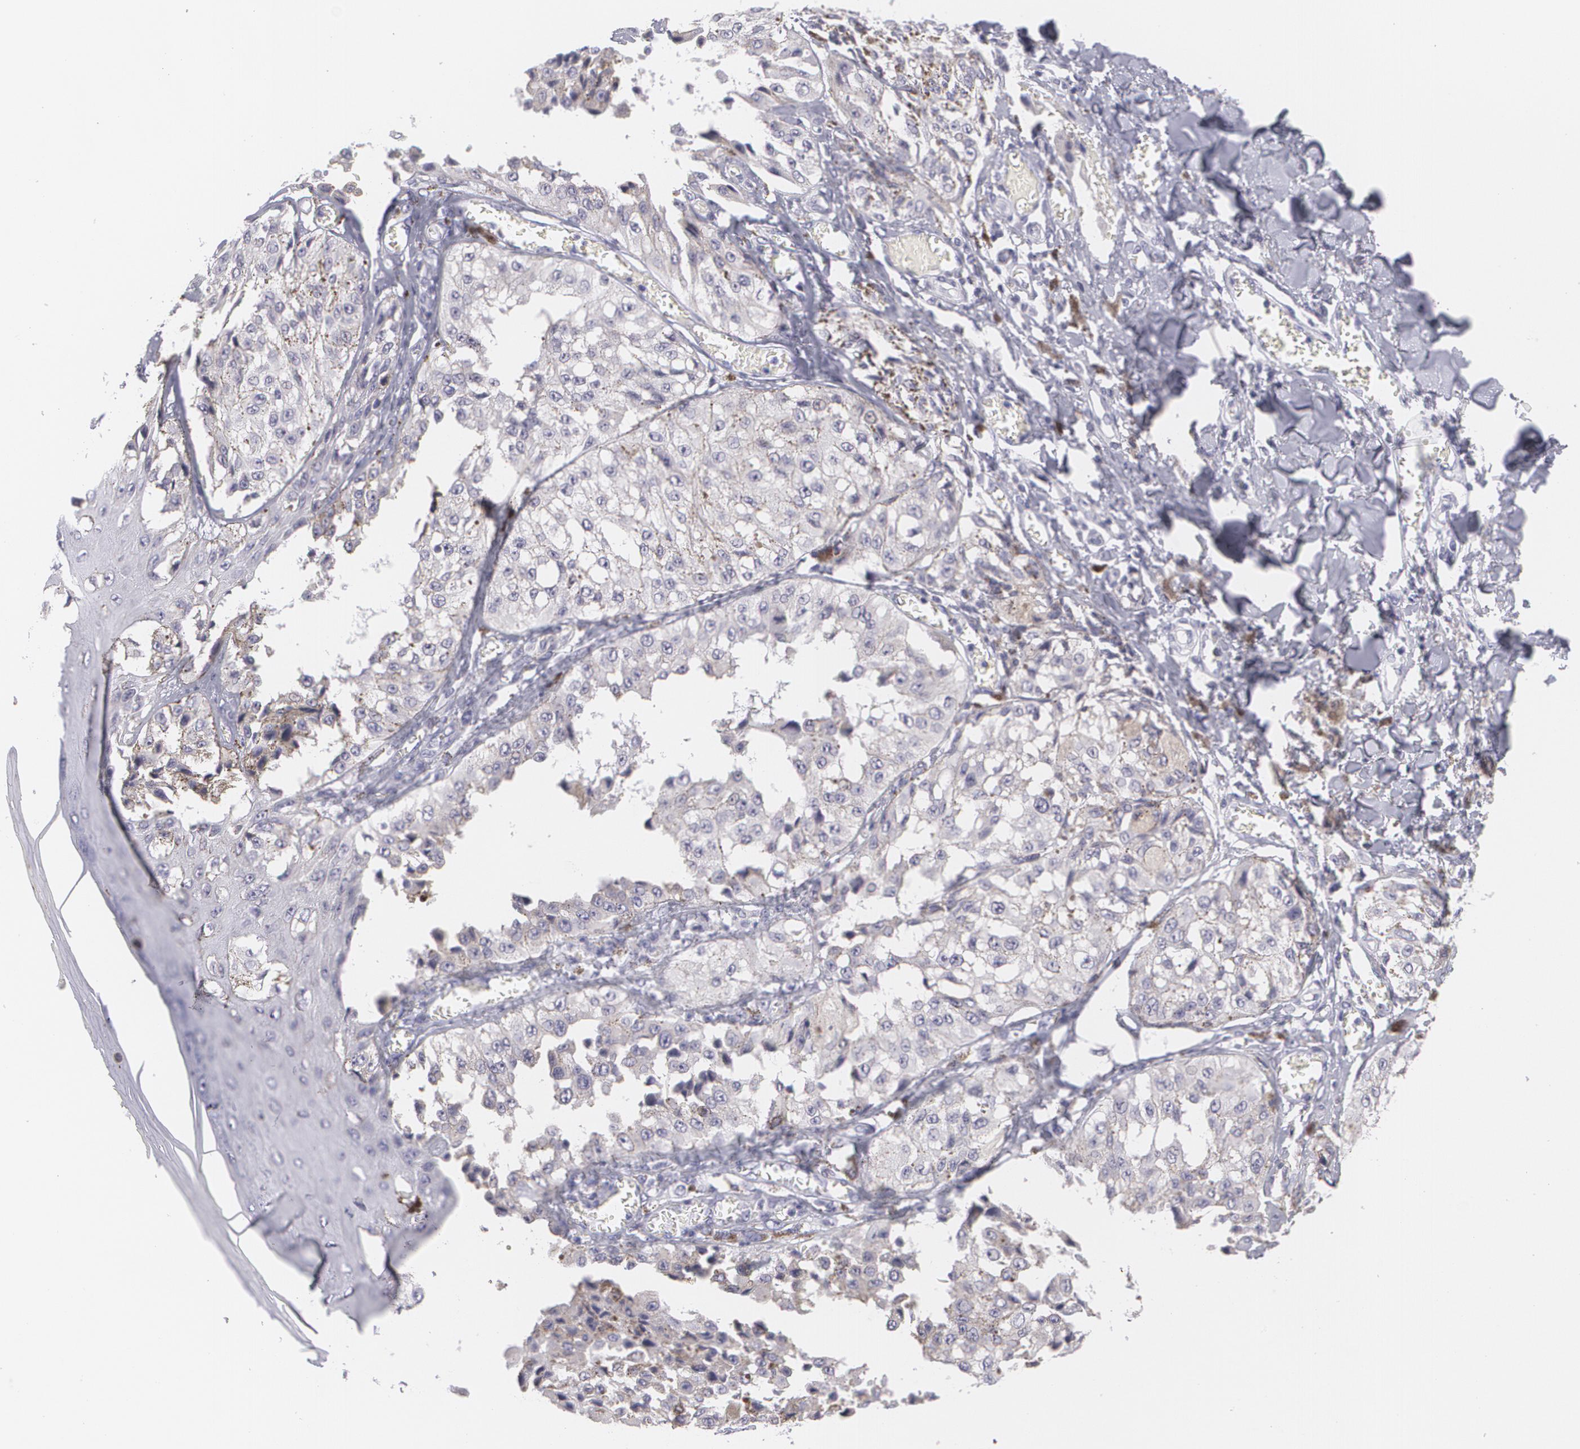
{"staining": {"intensity": "negative", "quantity": "none", "location": "none"}, "tissue": "melanoma", "cell_type": "Tumor cells", "image_type": "cancer", "snomed": [{"axis": "morphology", "description": "Malignant melanoma, NOS"}, {"axis": "topography", "description": "Skin"}], "caption": "A high-resolution image shows immunohistochemistry staining of malignant melanoma, which demonstrates no significant staining in tumor cells.", "gene": "MBNL3", "patient": {"sex": "female", "age": 82}}